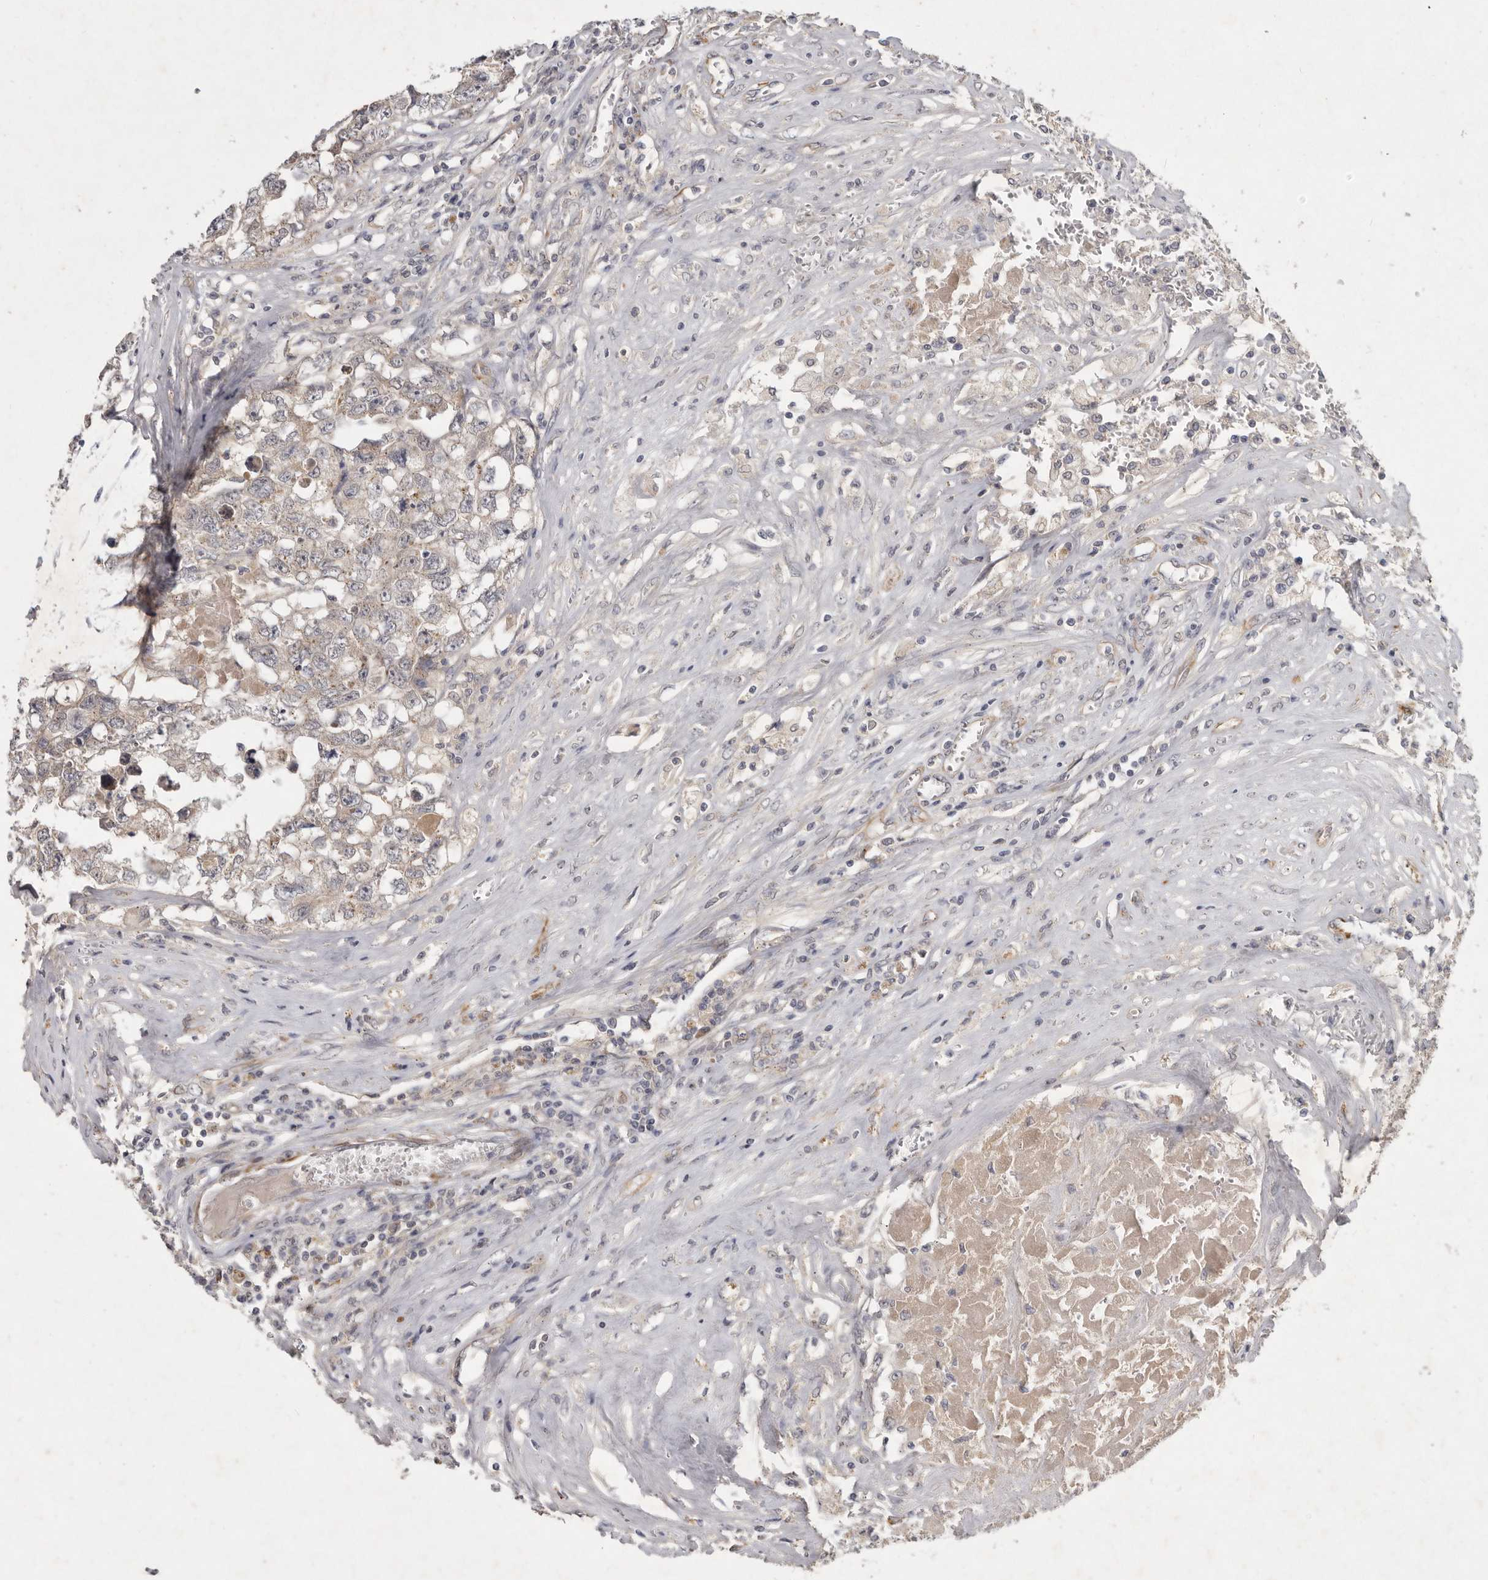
{"staining": {"intensity": "weak", "quantity": "<25%", "location": "cytoplasmic/membranous"}, "tissue": "testis cancer", "cell_type": "Tumor cells", "image_type": "cancer", "snomed": [{"axis": "morphology", "description": "Seminoma, NOS"}, {"axis": "morphology", "description": "Carcinoma, Embryonal, NOS"}, {"axis": "topography", "description": "Testis"}], "caption": "A histopathology image of embryonal carcinoma (testis) stained for a protein reveals no brown staining in tumor cells.", "gene": "SLC22A1", "patient": {"sex": "male", "age": 43}}